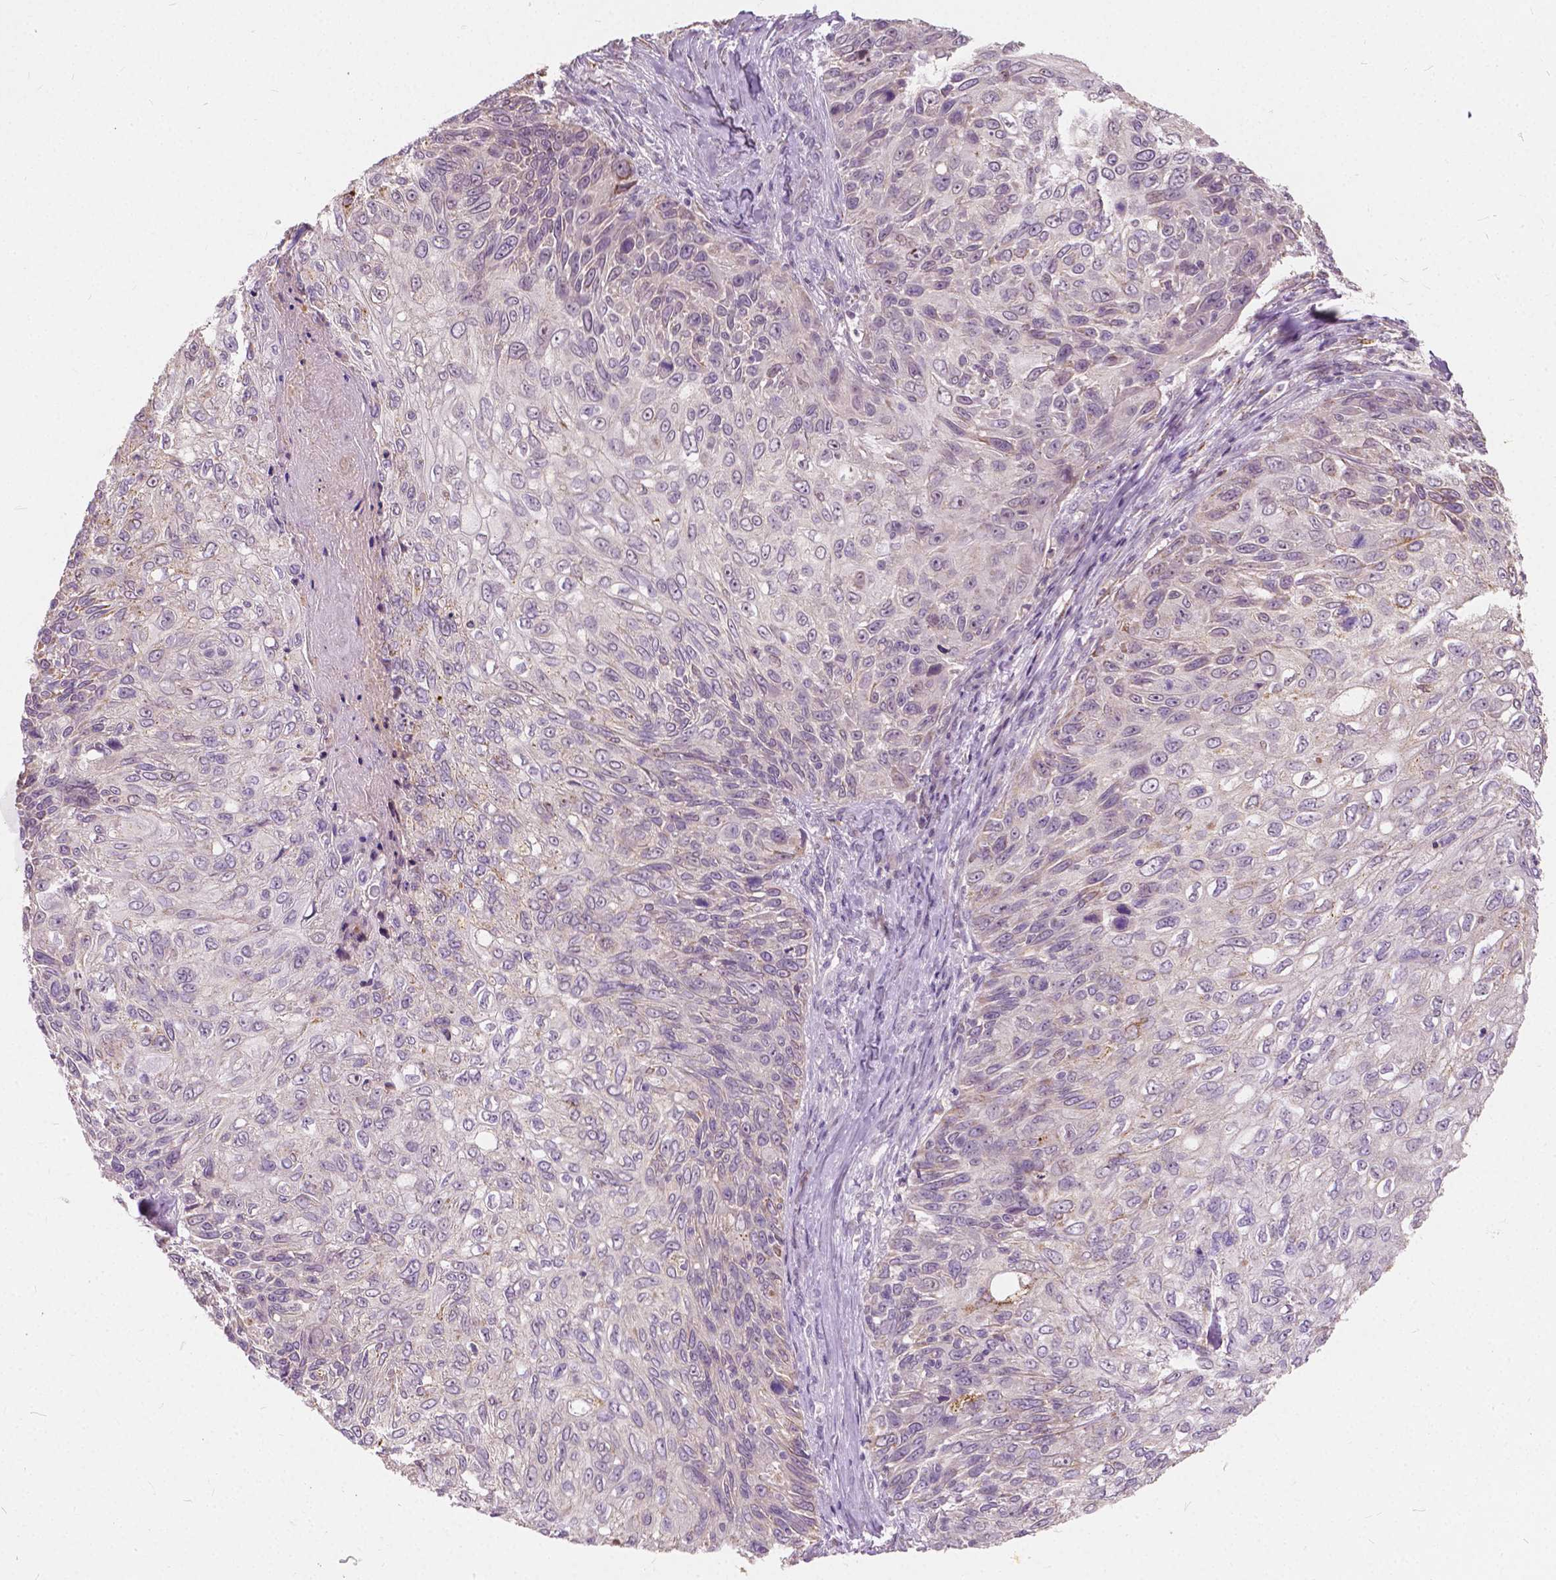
{"staining": {"intensity": "negative", "quantity": "none", "location": "none"}, "tissue": "skin cancer", "cell_type": "Tumor cells", "image_type": "cancer", "snomed": [{"axis": "morphology", "description": "Squamous cell carcinoma, NOS"}, {"axis": "topography", "description": "Skin"}], "caption": "A histopathology image of human skin cancer is negative for staining in tumor cells.", "gene": "DLX6", "patient": {"sex": "male", "age": 92}}